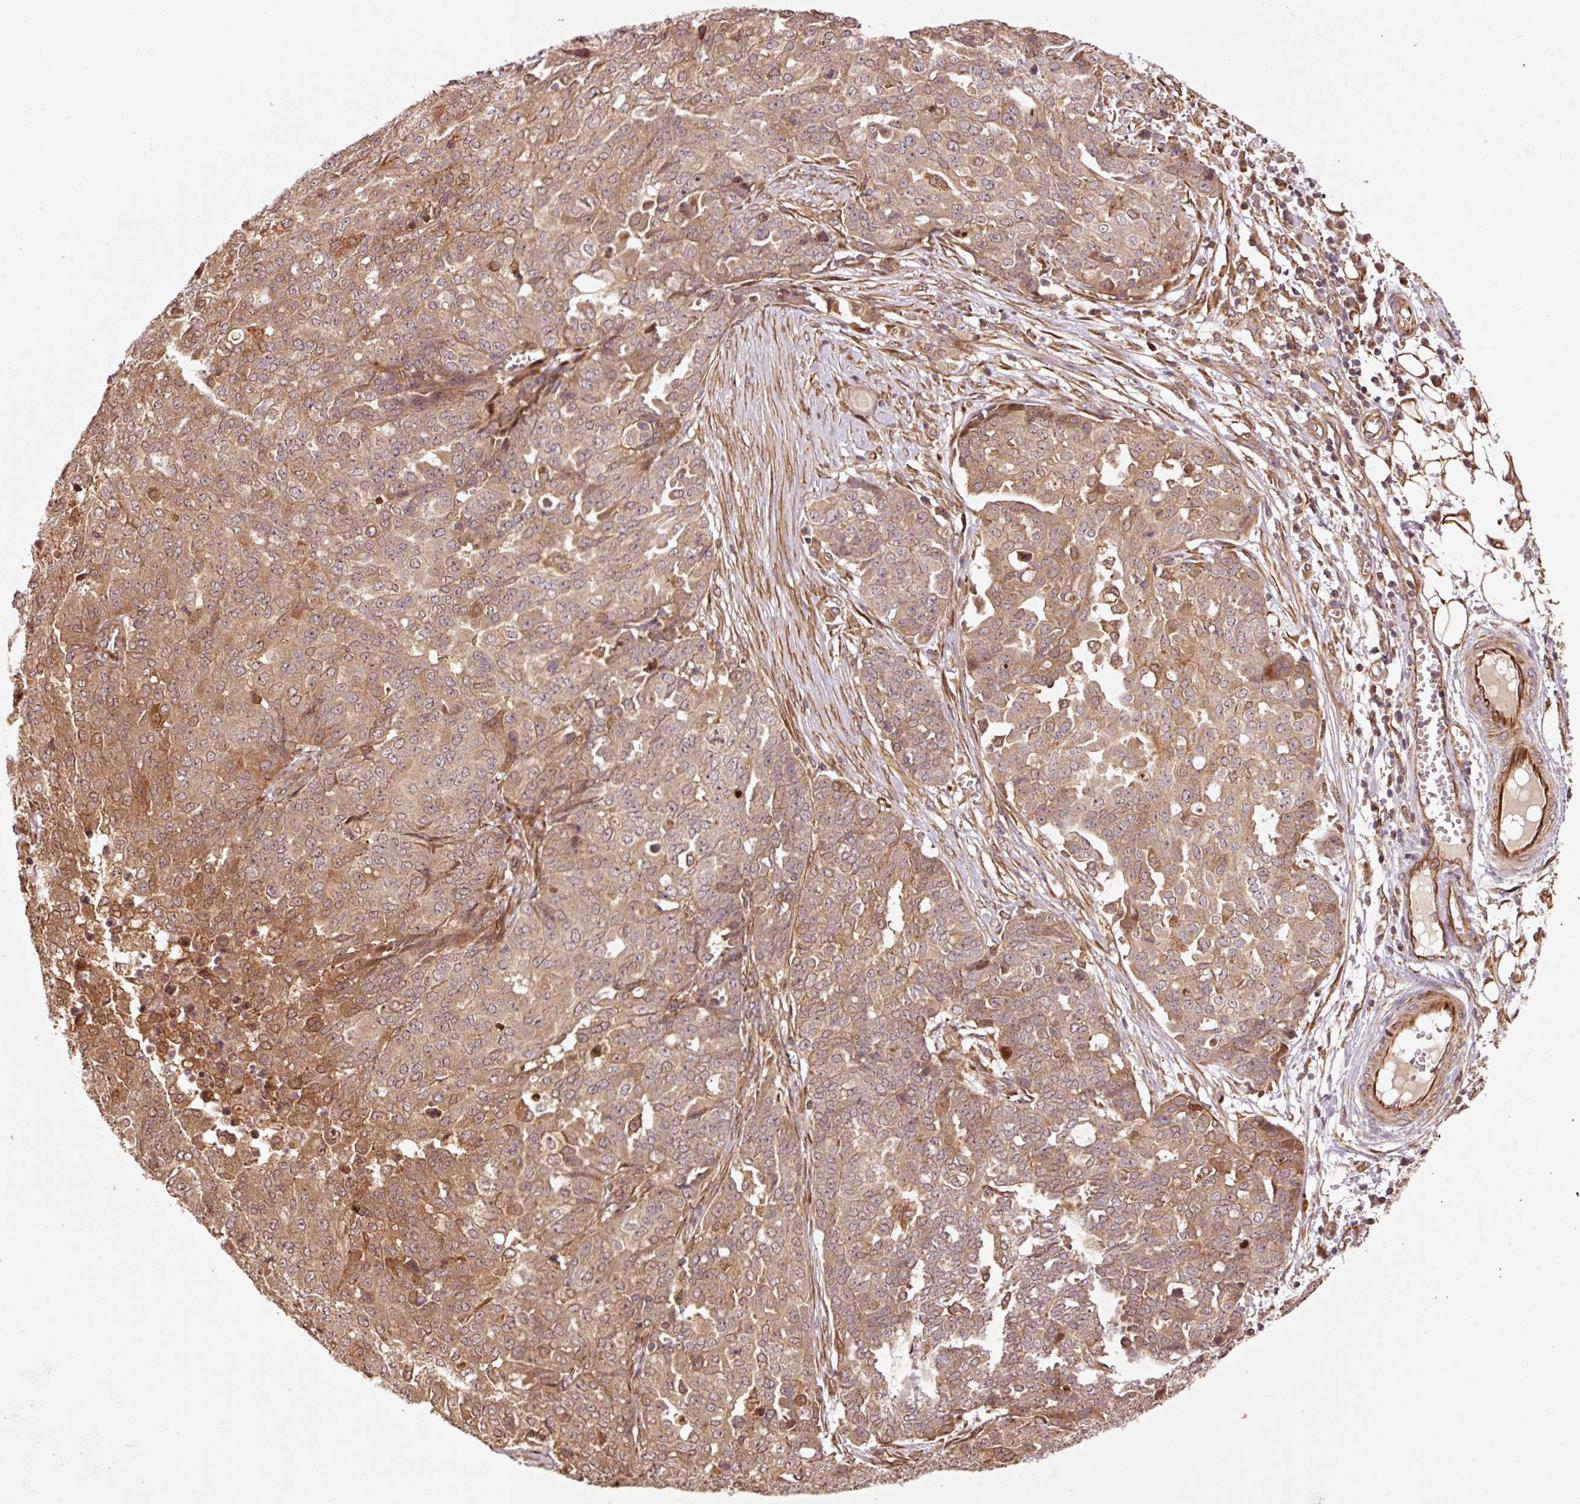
{"staining": {"intensity": "moderate", "quantity": ">75%", "location": "cytoplasmic/membranous,nuclear"}, "tissue": "ovarian cancer", "cell_type": "Tumor cells", "image_type": "cancer", "snomed": [{"axis": "morphology", "description": "Cystadenocarcinoma, serous, NOS"}, {"axis": "topography", "description": "Soft tissue"}, {"axis": "topography", "description": "Ovary"}], "caption": "A high-resolution photomicrograph shows immunohistochemistry staining of serous cystadenocarcinoma (ovarian), which displays moderate cytoplasmic/membranous and nuclear staining in approximately >75% of tumor cells. The protein is stained brown, and the nuclei are stained in blue (DAB IHC with brightfield microscopy, high magnification).", "gene": "OXER1", "patient": {"sex": "female", "age": 57}}